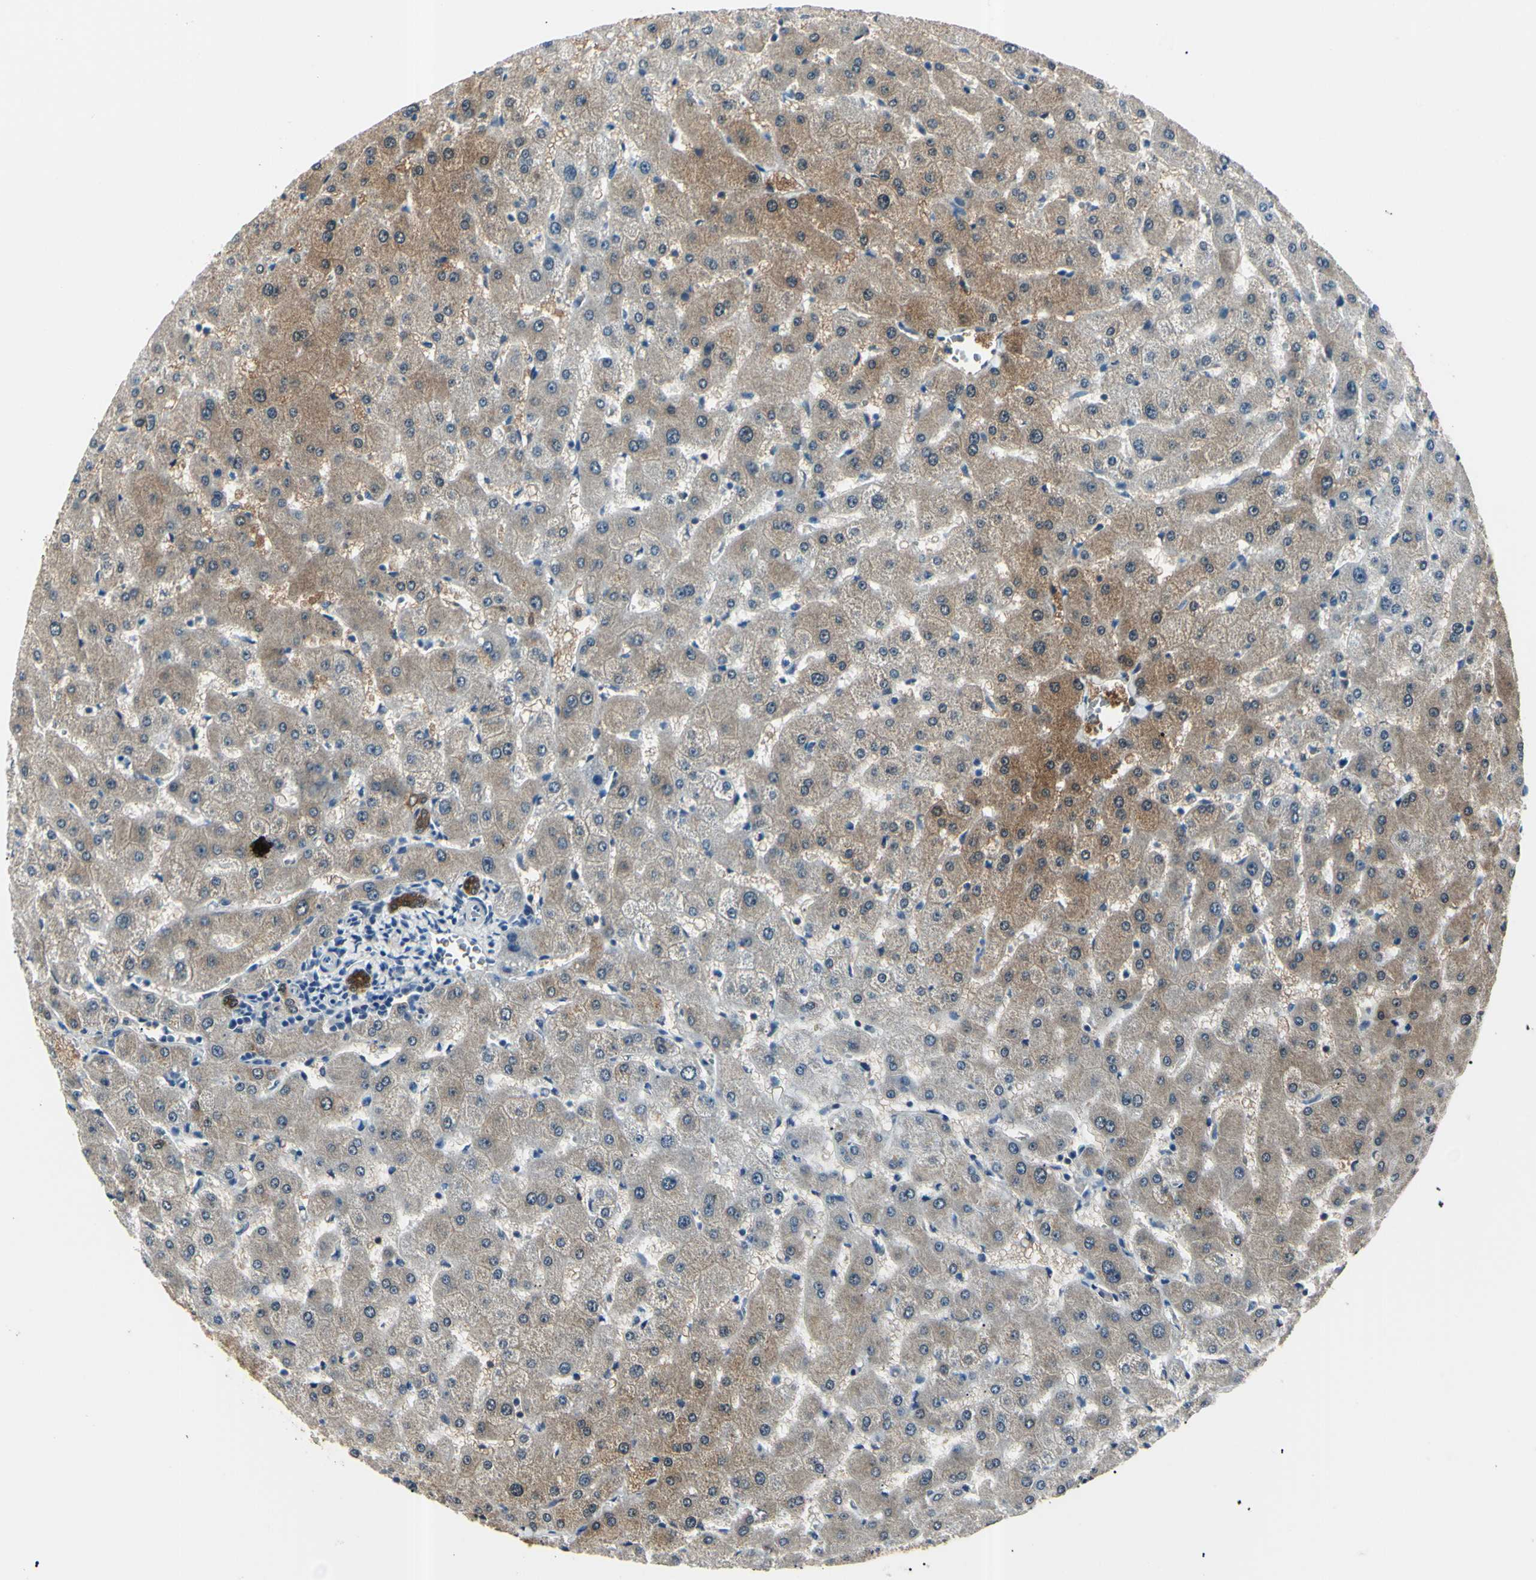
{"staining": {"intensity": "moderate", "quantity": ">75%", "location": "cytoplasmic/membranous"}, "tissue": "liver", "cell_type": "Cholangiocytes", "image_type": "normal", "snomed": [{"axis": "morphology", "description": "Normal tissue, NOS"}, {"axis": "topography", "description": "Liver"}], "caption": "Moderate cytoplasmic/membranous staining is identified in approximately >75% of cholangiocytes in benign liver.", "gene": "AKR1C3", "patient": {"sex": "female", "age": 63}}